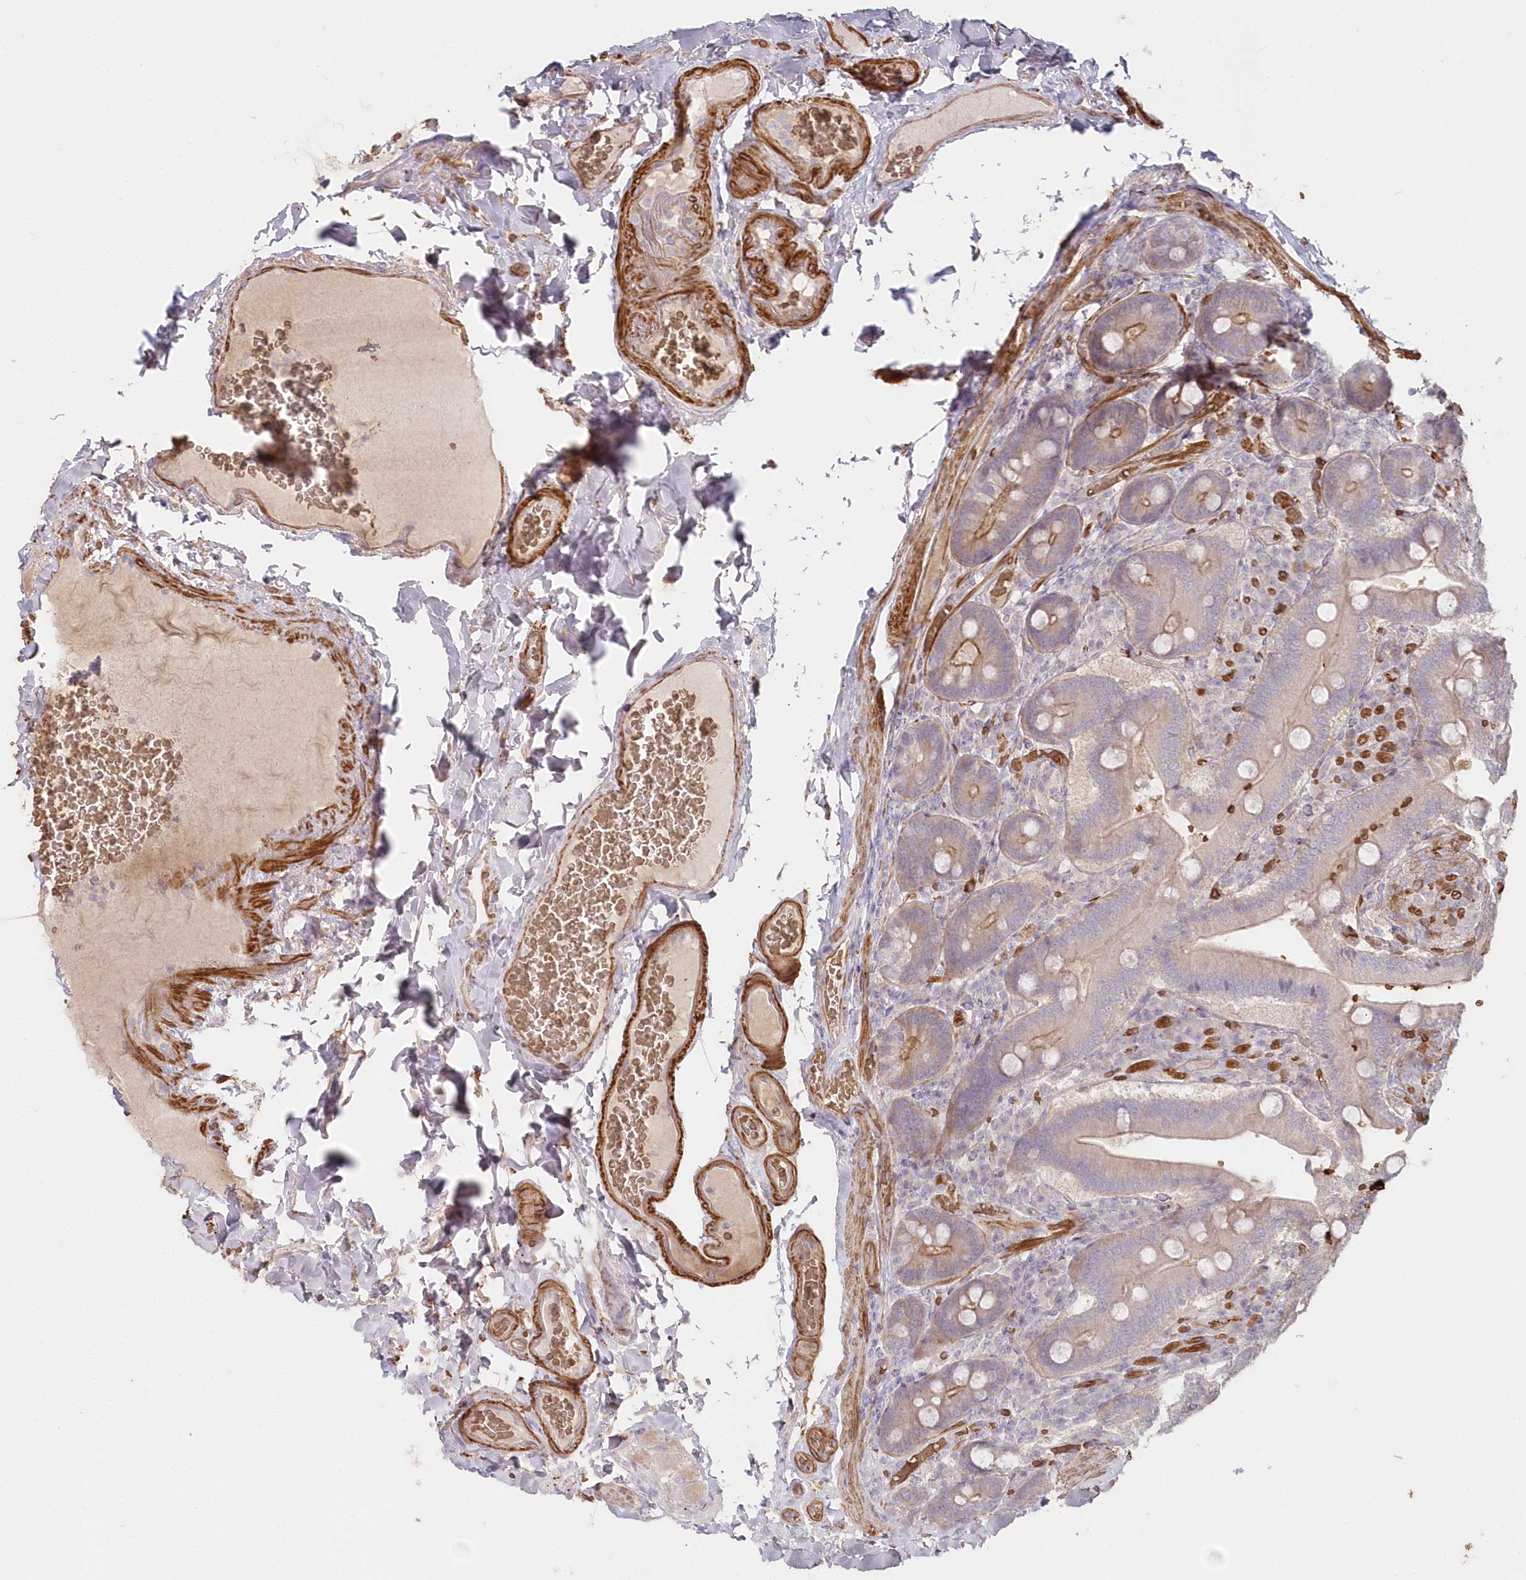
{"staining": {"intensity": "moderate", "quantity": "25%-75%", "location": "cytoplasmic/membranous"}, "tissue": "duodenum", "cell_type": "Glandular cells", "image_type": "normal", "snomed": [{"axis": "morphology", "description": "Normal tissue, NOS"}, {"axis": "topography", "description": "Duodenum"}], "caption": "About 25%-75% of glandular cells in unremarkable human duodenum show moderate cytoplasmic/membranous protein positivity as visualized by brown immunohistochemical staining.", "gene": "SERINC1", "patient": {"sex": "female", "age": 62}}